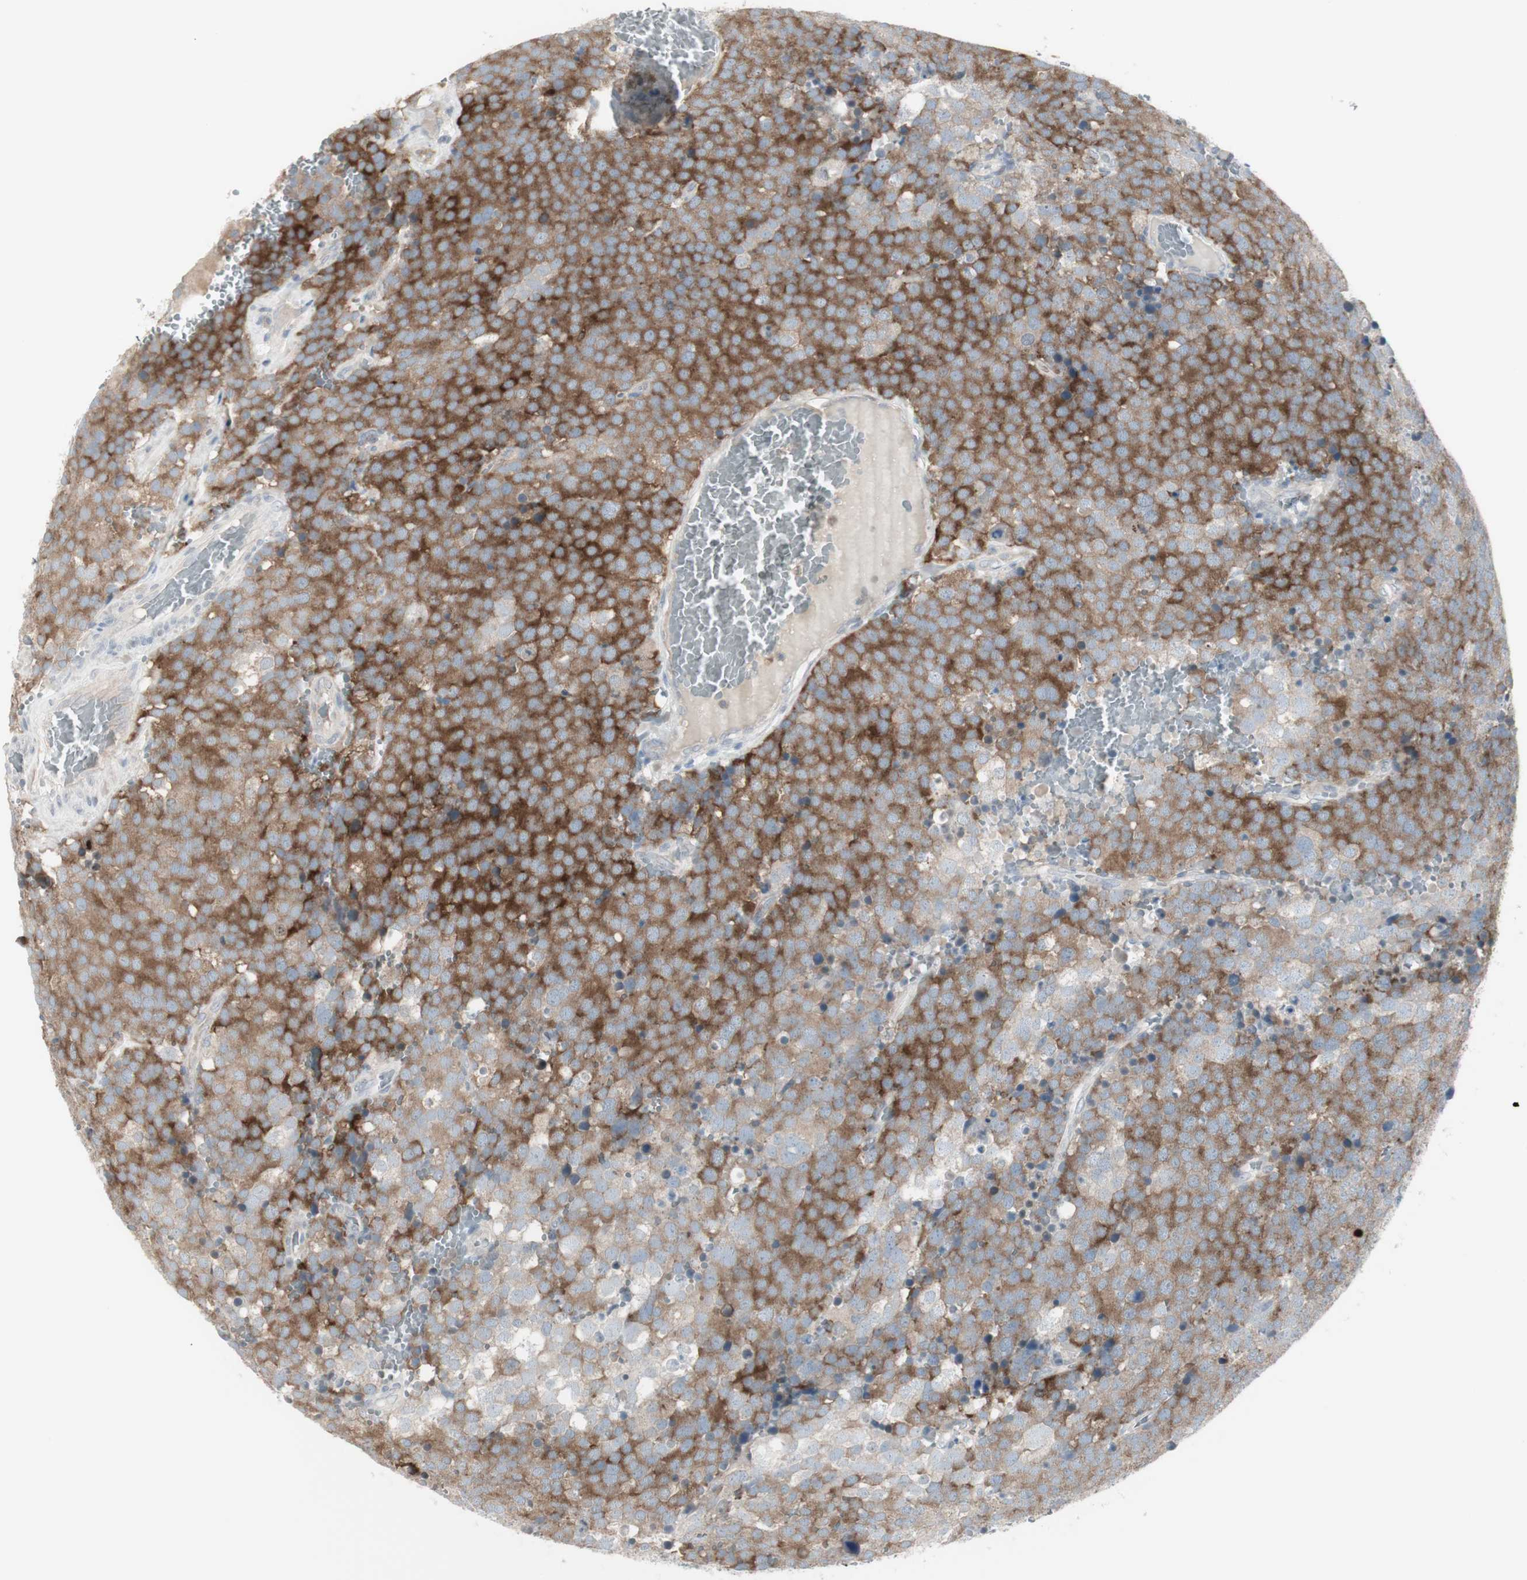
{"staining": {"intensity": "strong", "quantity": ">75%", "location": "cytoplasmic/membranous"}, "tissue": "testis cancer", "cell_type": "Tumor cells", "image_type": "cancer", "snomed": [{"axis": "morphology", "description": "Seminoma, NOS"}, {"axis": "topography", "description": "Testis"}], "caption": "A high amount of strong cytoplasmic/membranous positivity is identified in about >75% of tumor cells in testis cancer (seminoma) tissue.", "gene": "MAP4K4", "patient": {"sex": "male", "age": 71}}